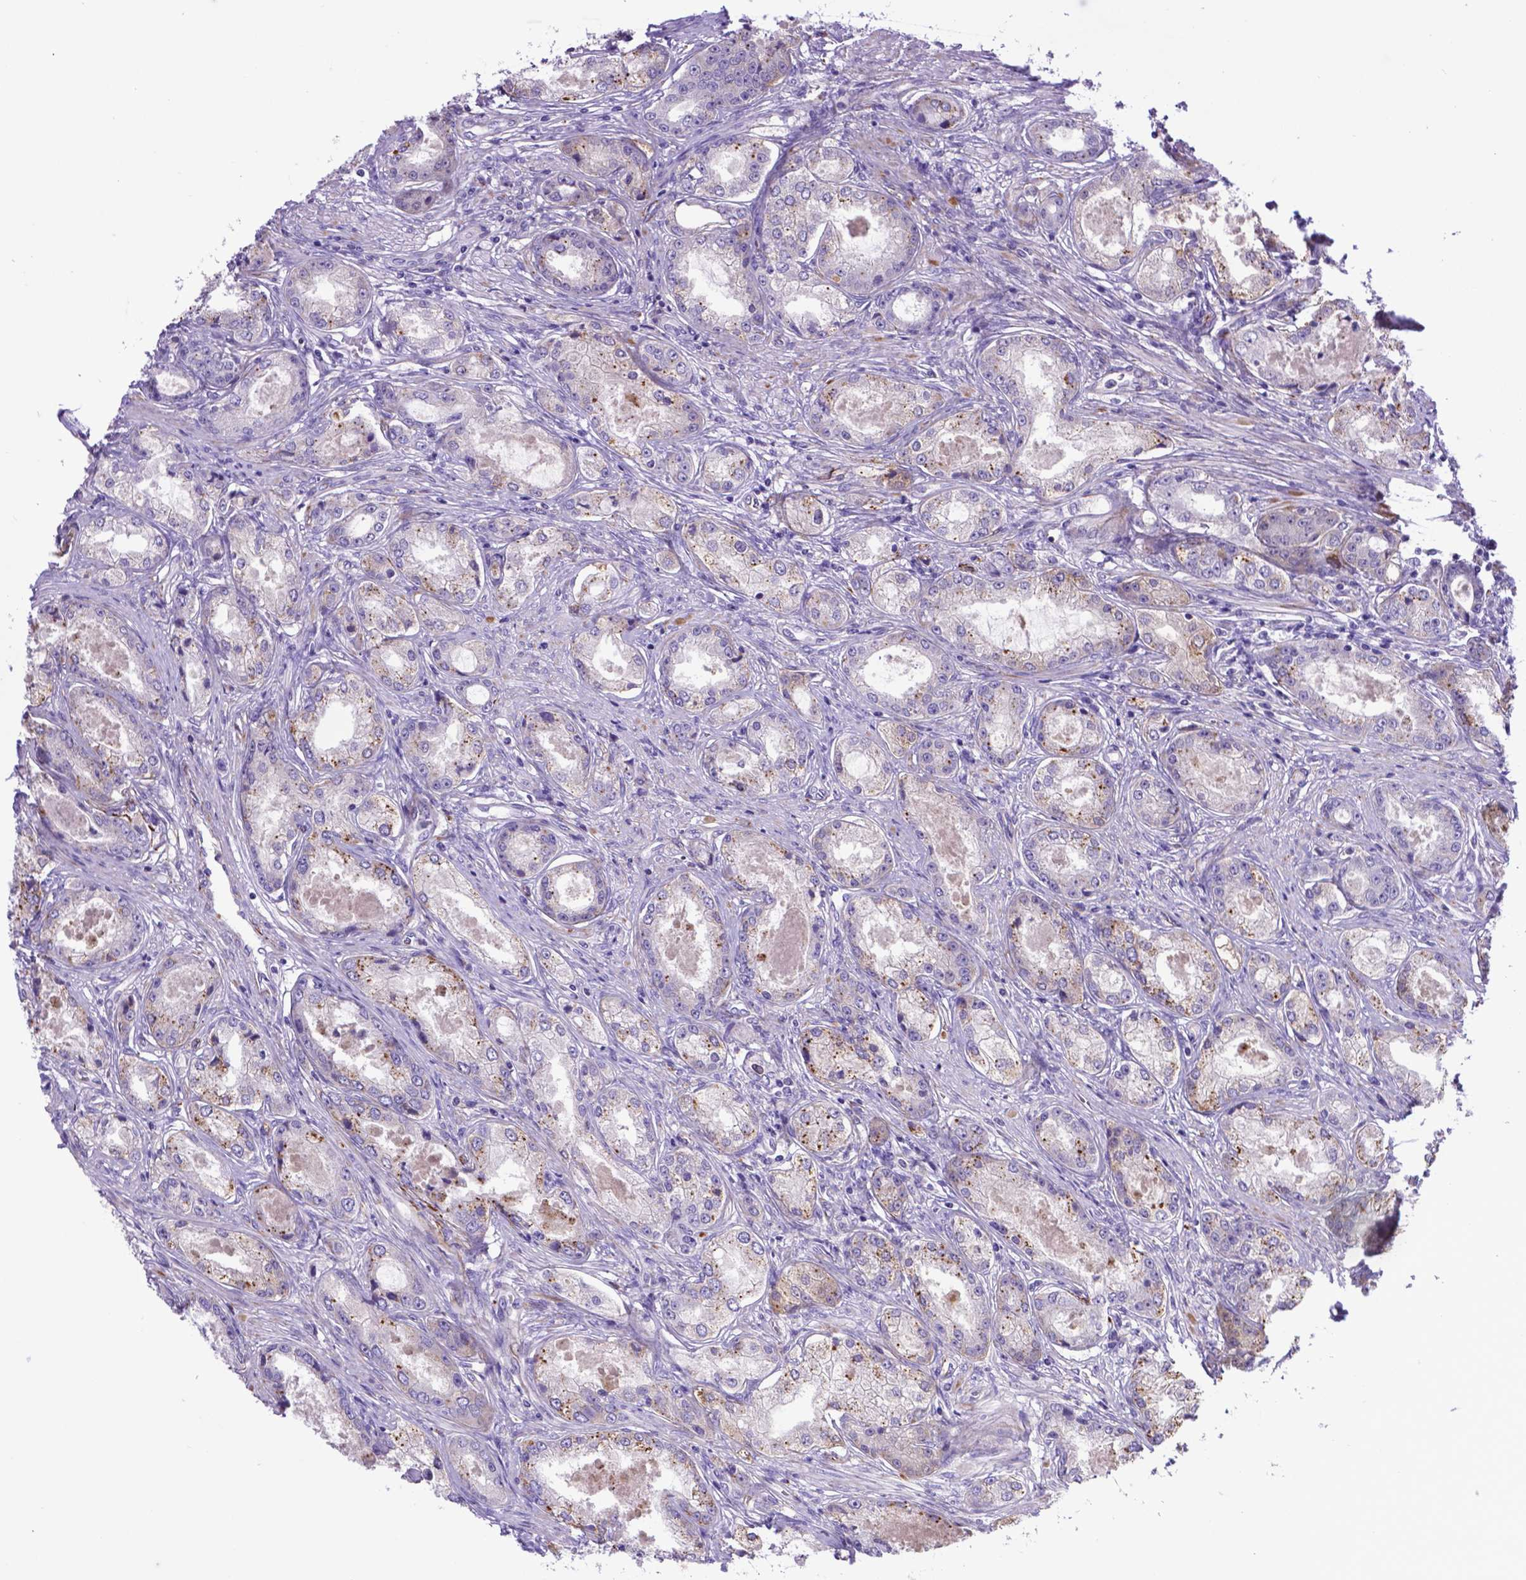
{"staining": {"intensity": "moderate", "quantity": "<25%", "location": "cytoplasmic/membranous"}, "tissue": "prostate cancer", "cell_type": "Tumor cells", "image_type": "cancer", "snomed": [{"axis": "morphology", "description": "Adenocarcinoma, Low grade"}, {"axis": "topography", "description": "Prostate"}], "caption": "Tumor cells exhibit moderate cytoplasmic/membranous positivity in about <25% of cells in prostate low-grade adenocarcinoma.", "gene": "LZTR1", "patient": {"sex": "male", "age": 68}}